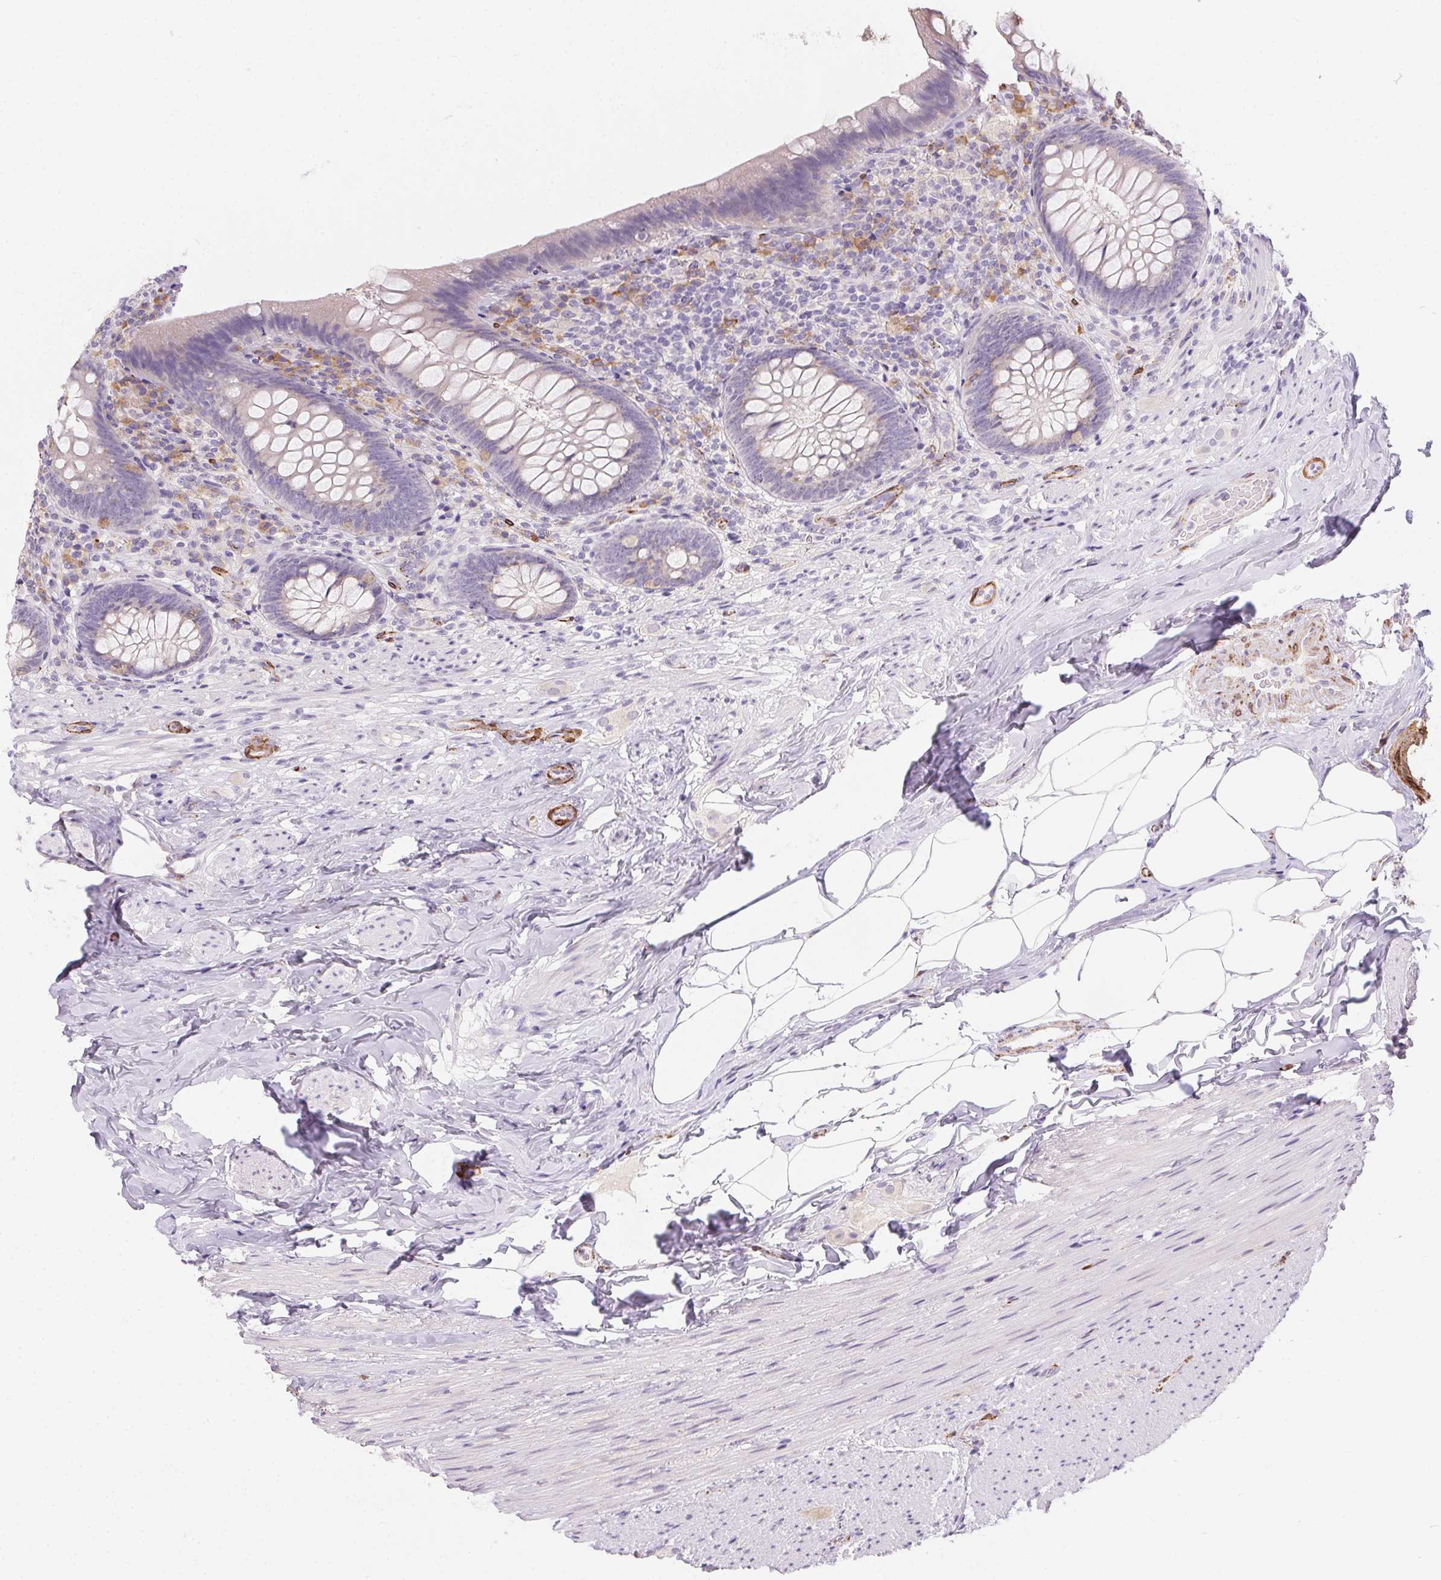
{"staining": {"intensity": "negative", "quantity": "none", "location": "none"}, "tissue": "appendix", "cell_type": "Glandular cells", "image_type": "normal", "snomed": [{"axis": "morphology", "description": "Normal tissue, NOS"}, {"axis": "topography", "description": "Appendix"}], "caption": "Glandular cells show no significant positivity in benign appendix. The staining is performed using DAB (3,3'-diaminobenzidine) brown chromogen with nuclei counter-stained in using hematoxylin.", "gene": "HRC", "patient": {"sex": "male", "age": 47}}